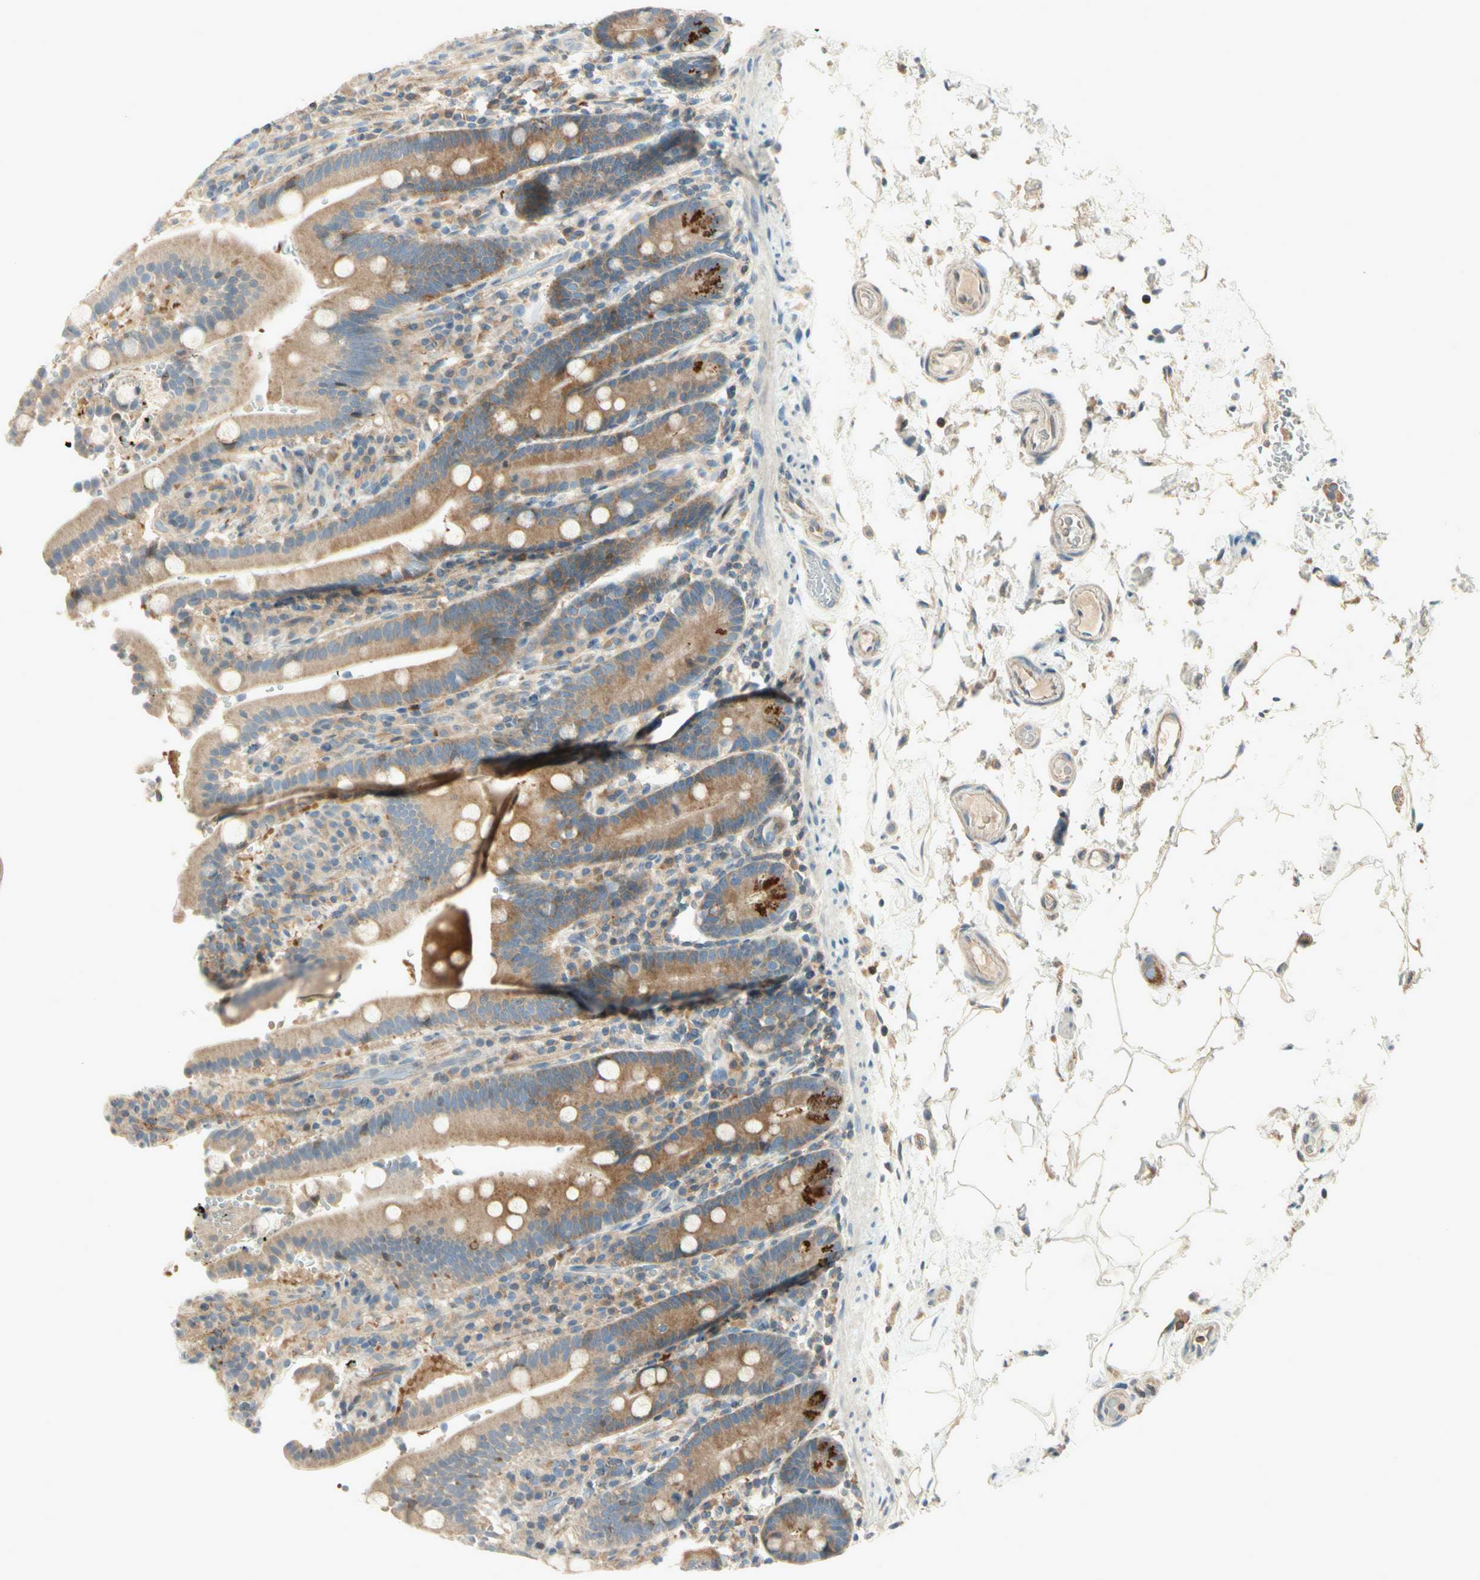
{"staining": {"intensity": "moderate", "quantity": ">75%", "location": "cytoplasmic/membranous"}, "tissue": "duodenum", "cell_type": "Glandular cells", "image_type": "normal", "snomed": [{"axis": "morphology", "description": "Normal tissue, NOS"}, {"axis": "topography", "description": "Small intestine, NOS"}], "caption": "A brown stain shows moderate cytoplasmic/membranous staining of a protein in glandular cells of normal duodenum.", "gene": "CDH6", "patient": {"sex": "female", "age": 71}}